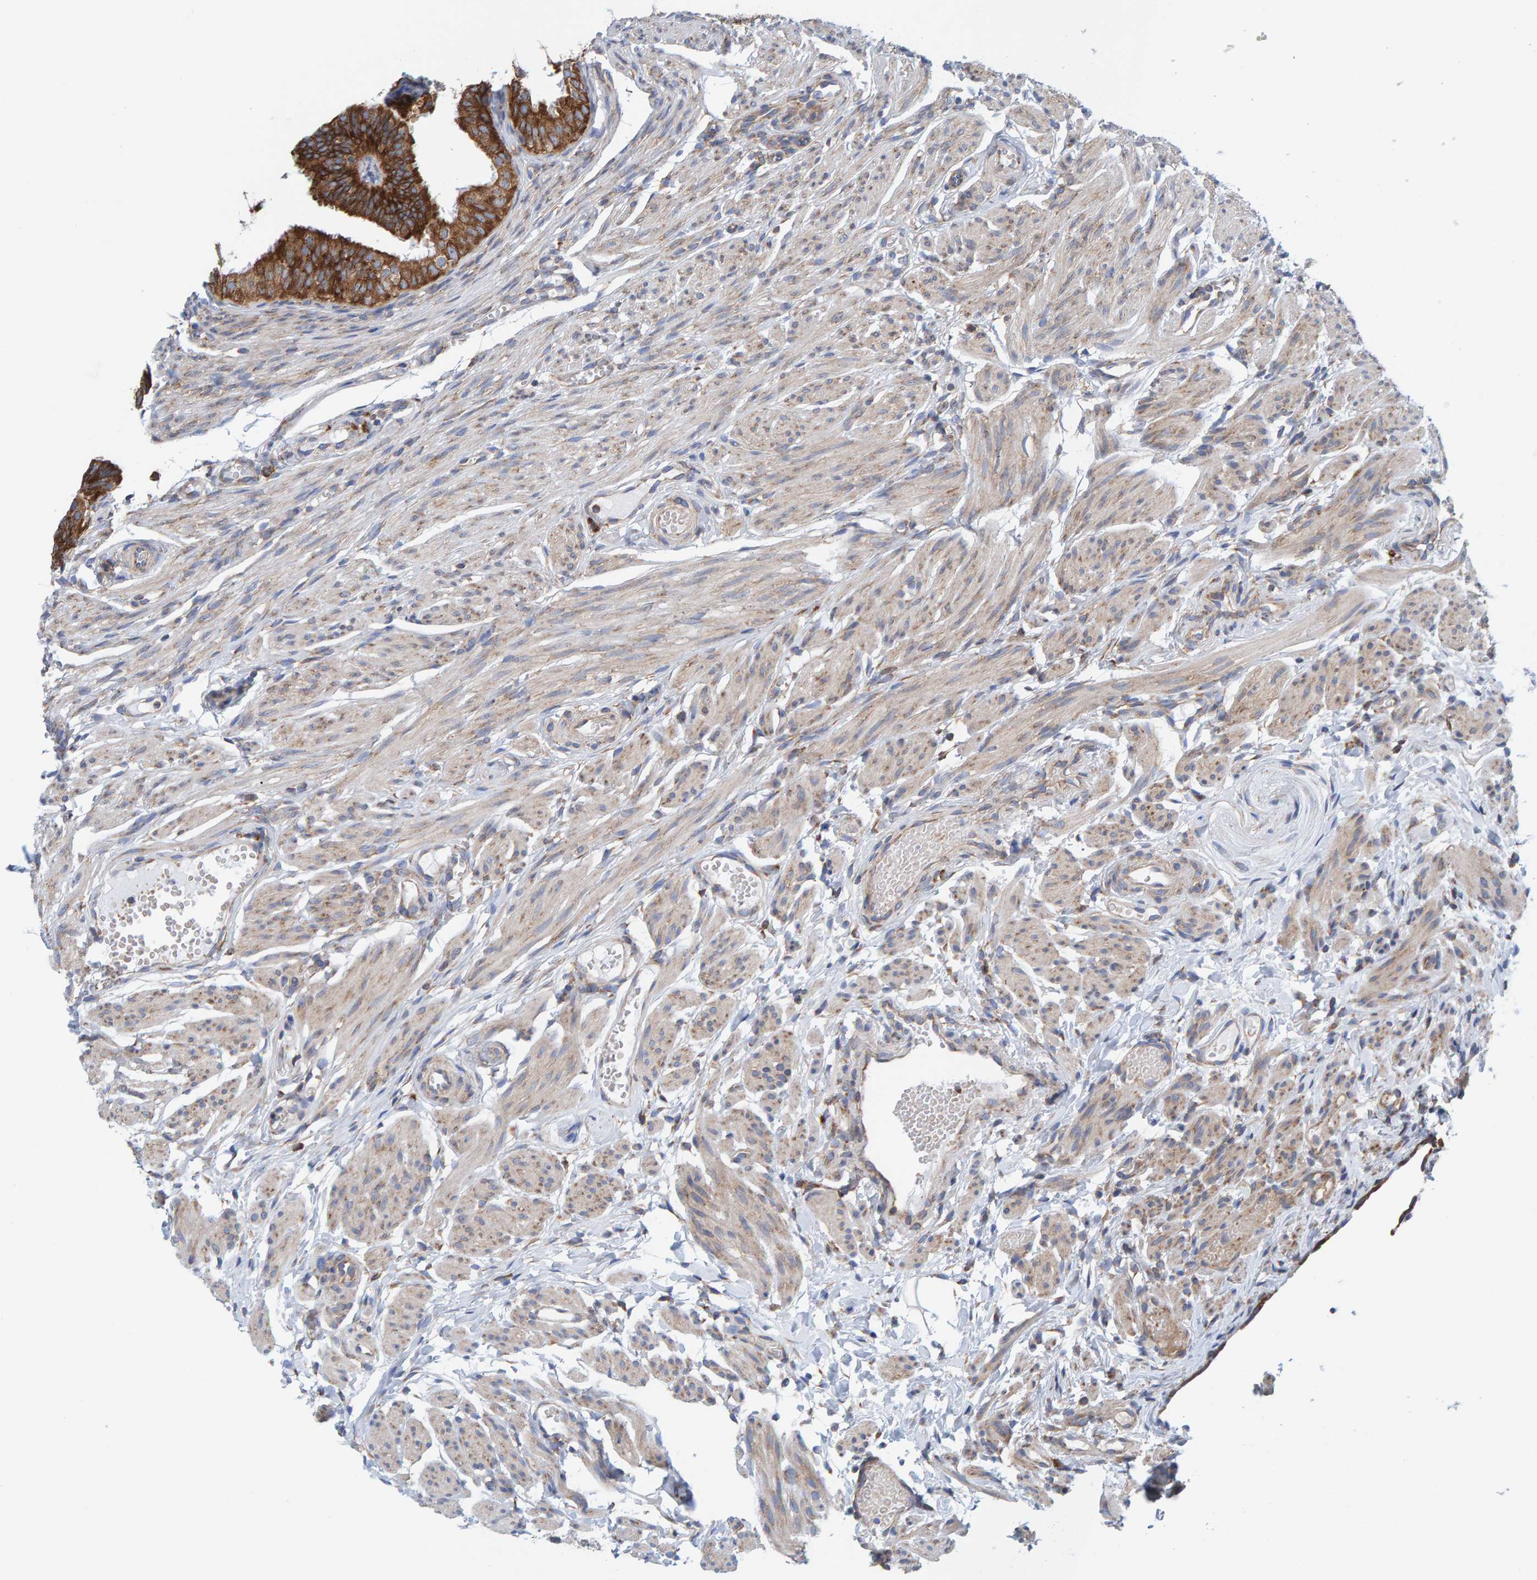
{"staining": {"intensity": "moderate", "quantity": ">75%", "location": "cytoplasmic/membranous"}, "tissue": "fallopian tube", "cell_type": "Glandular cells", "image_type": "normal", "snomed": [{"axis": "morphology", "description": "Normal tissue, NOS"}, {"axis": "topography", "description": "Fallopian tube"}], "caption": "Protein staining of normal fallopian tube reveals moderate cytoplasmic/membranous positivity in about >75% of glandular cells.", "gene": "CDK5RAP3", "patient": {"sex": "female", "age": 35}}